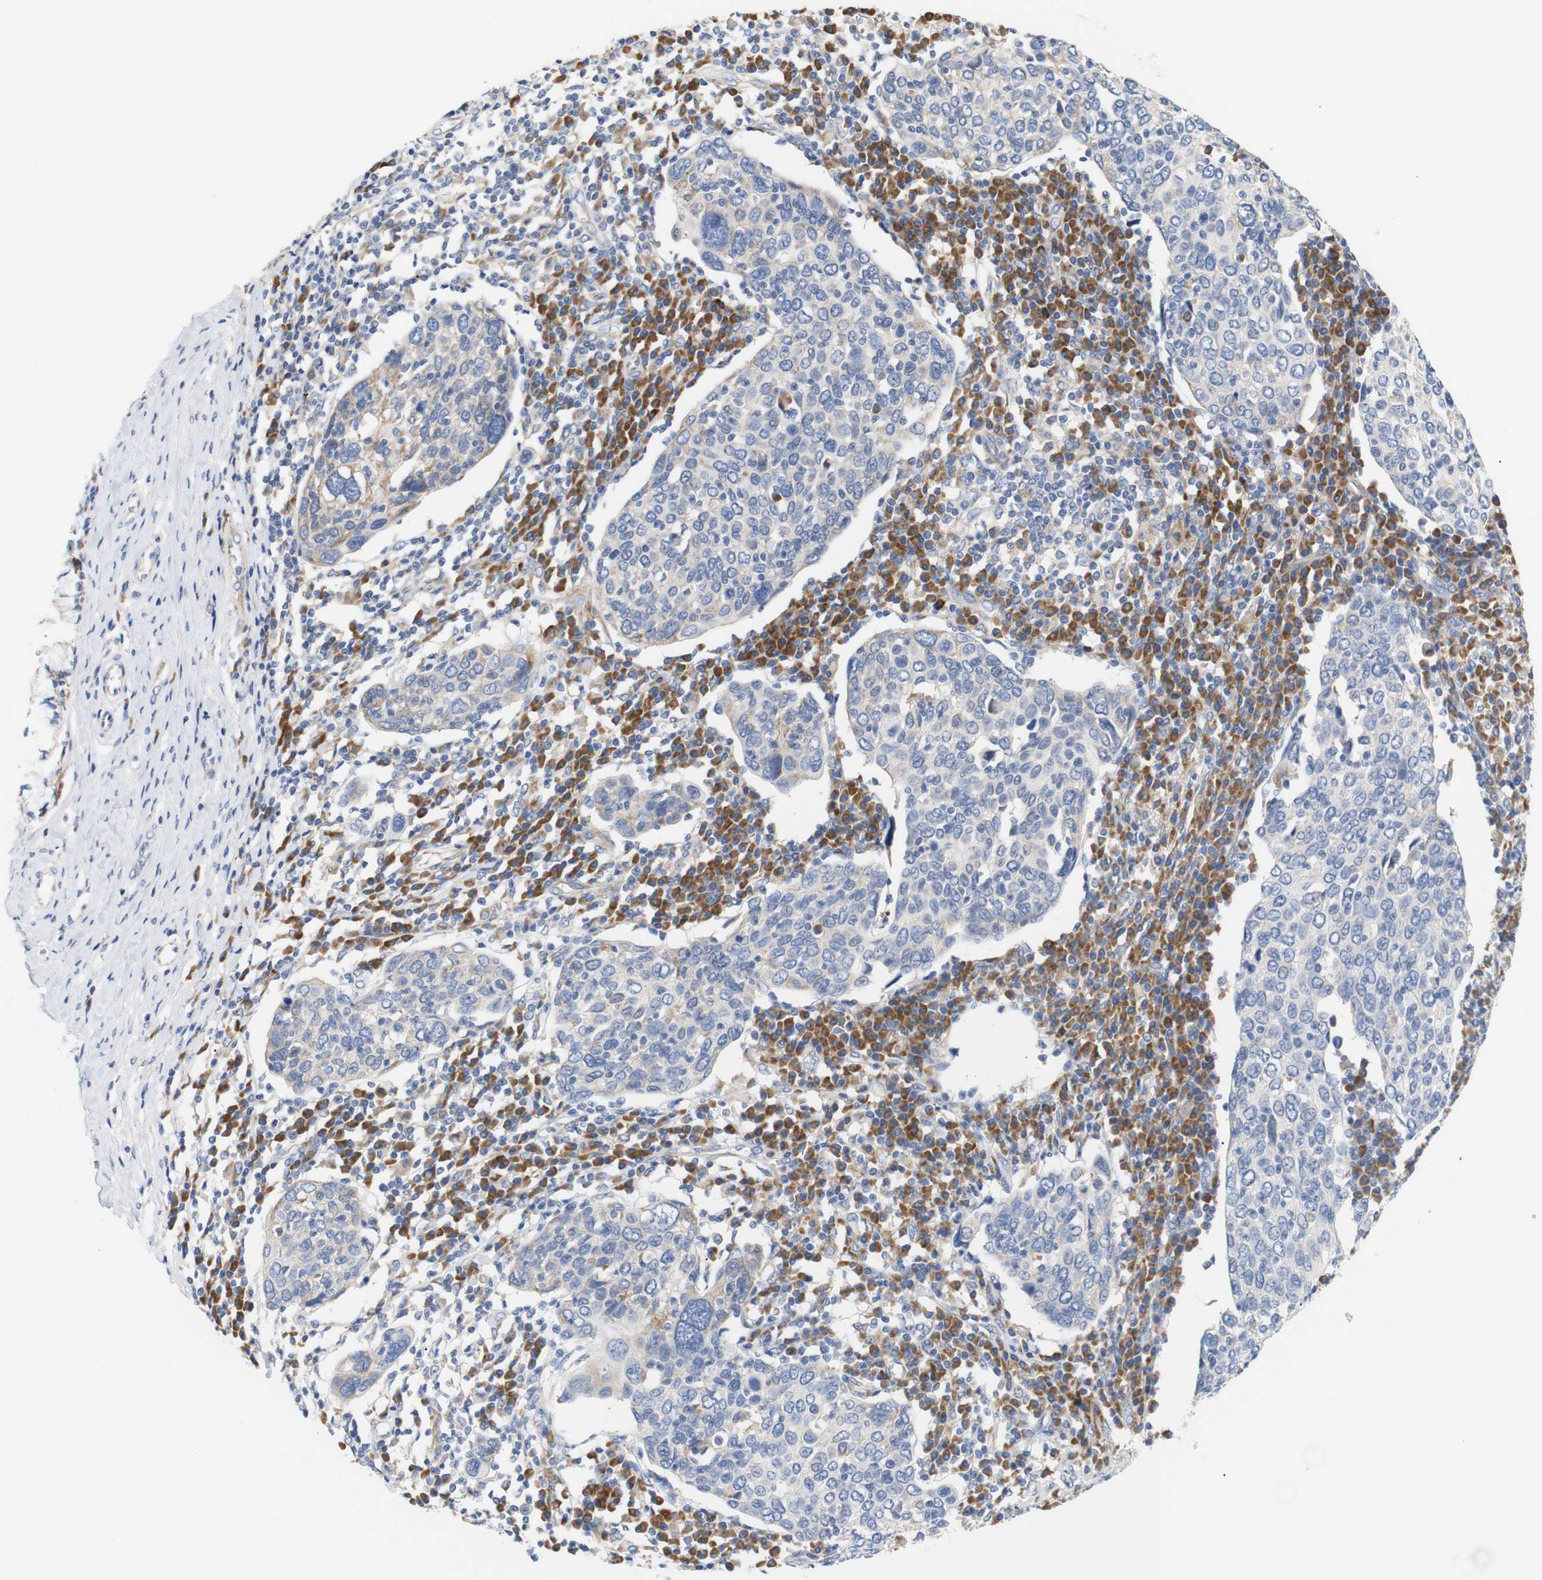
{"staining": {"intensity": "moderate", "quantity": "<25%", "location": "cytoplasmic/membranous"}, "tissue": "cervical cancer", "cell_type": "Tumor cells", "image_type": "cancer", "snomed": [{"axis": "morphology", "description": "Squamous cell carcinoma, NOS"}, {"axis": "topography", "description": "Cervix"}], "caption": "Human squamous cell carcinoma (cervical) stained with a brown dye demonstrates moderate cytoplasmic/membranous positive expression in approximately <25% of tumor cells.", "gene": "TRIM5", "patient": {"sex": "female", "age": 40}}